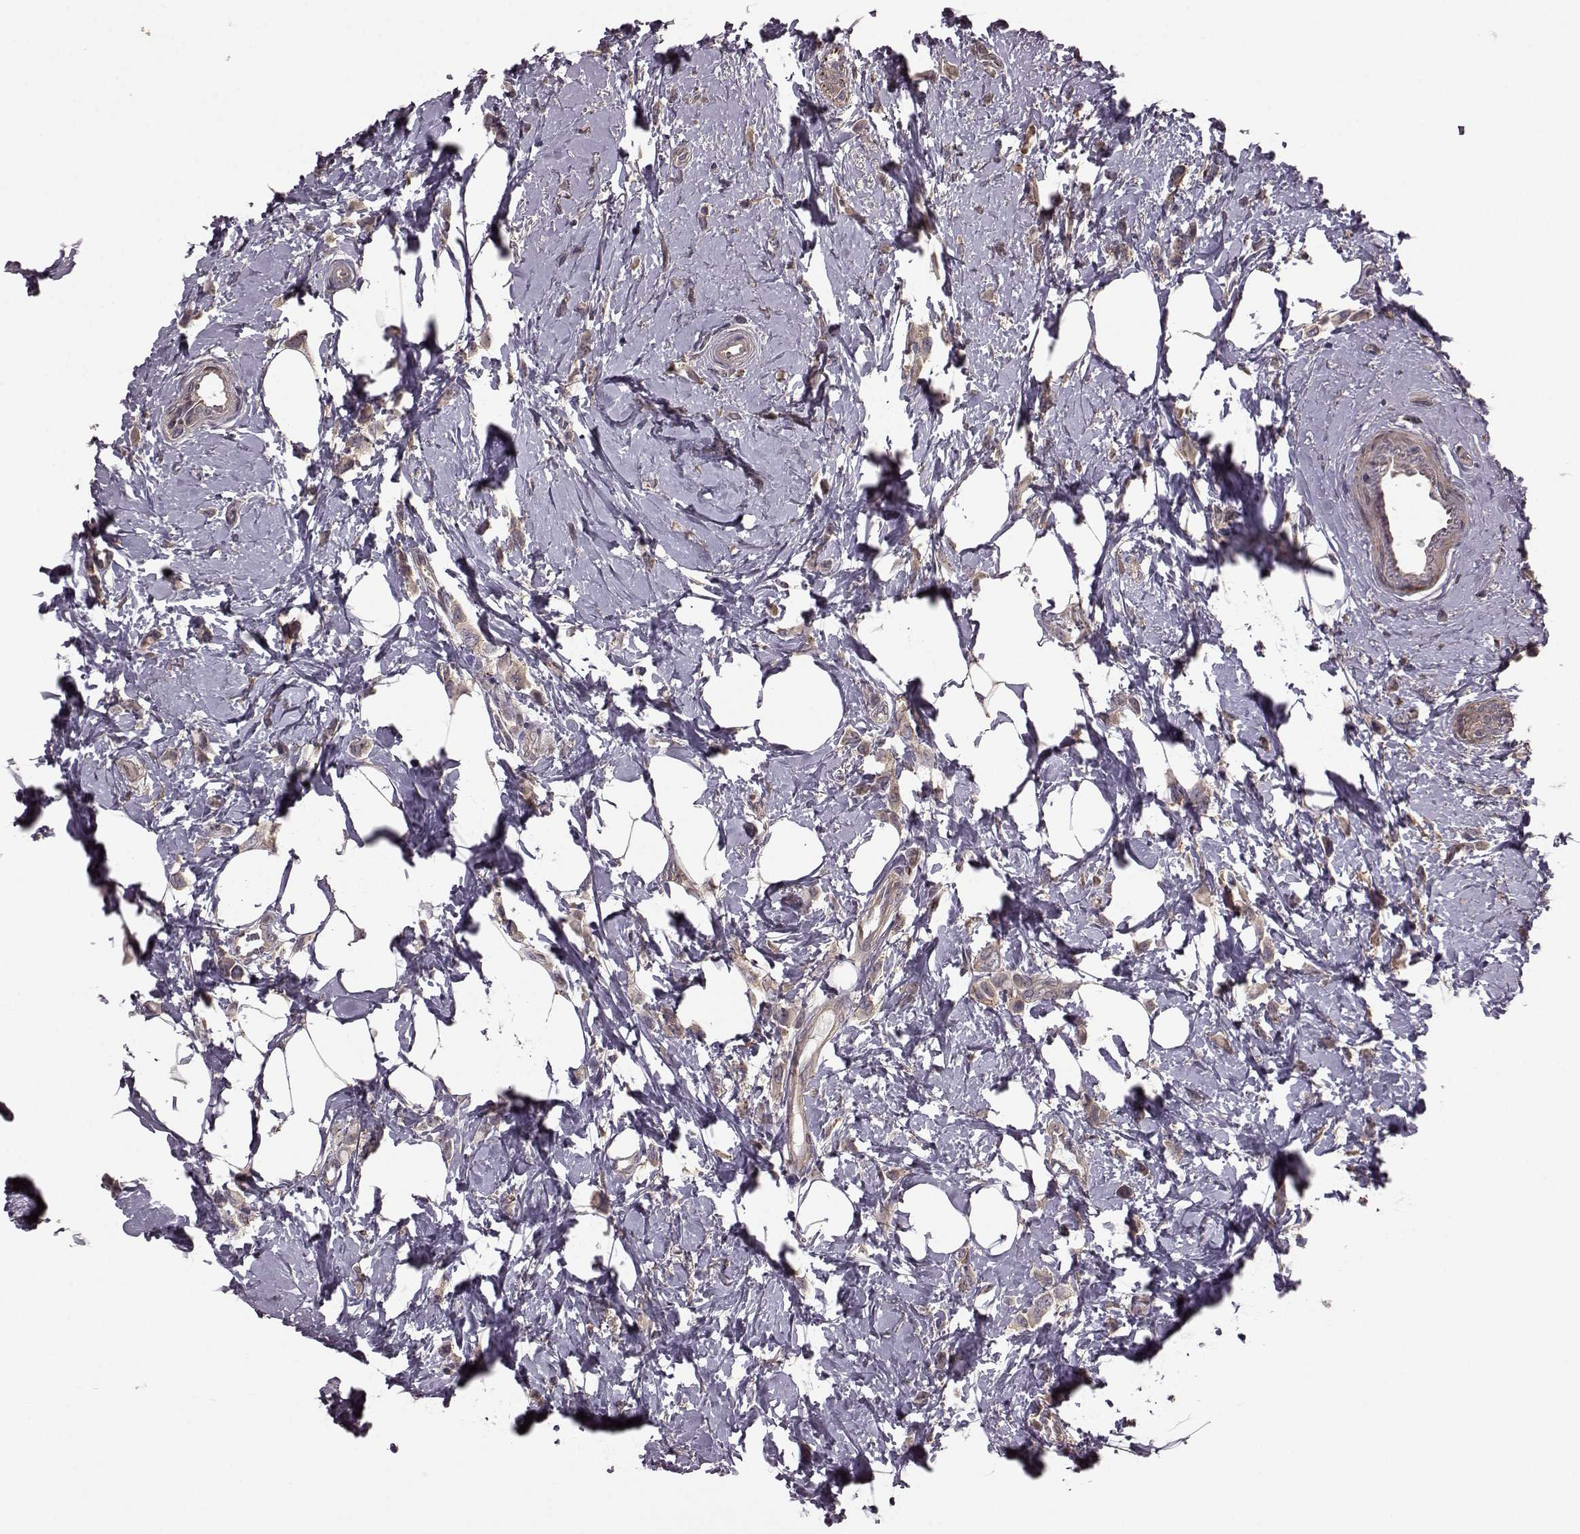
{"staining": {"intensity": "moderate", "quantity": ">75%", "location": "cytoplasmic/membranous"}, "tissue": "breast cancer", "cell_type": "Tumor cells", "image_type": "cancer", "snomed": [{"axis": "morphology", "description": "Lobular carcinoma"}, {"axis": "topography", "description": "Breast"}], "caption": "Brown immunohistochemical staining in human lobular carcinoma (breast) shows moderate cytoplasmic/membranous positivity in approximately >75% of tumor cells. (IHC, brightfield microscopy, high magnification).", "gene": "FNIP2", "patient": {"sex": "female", "age": 66}}